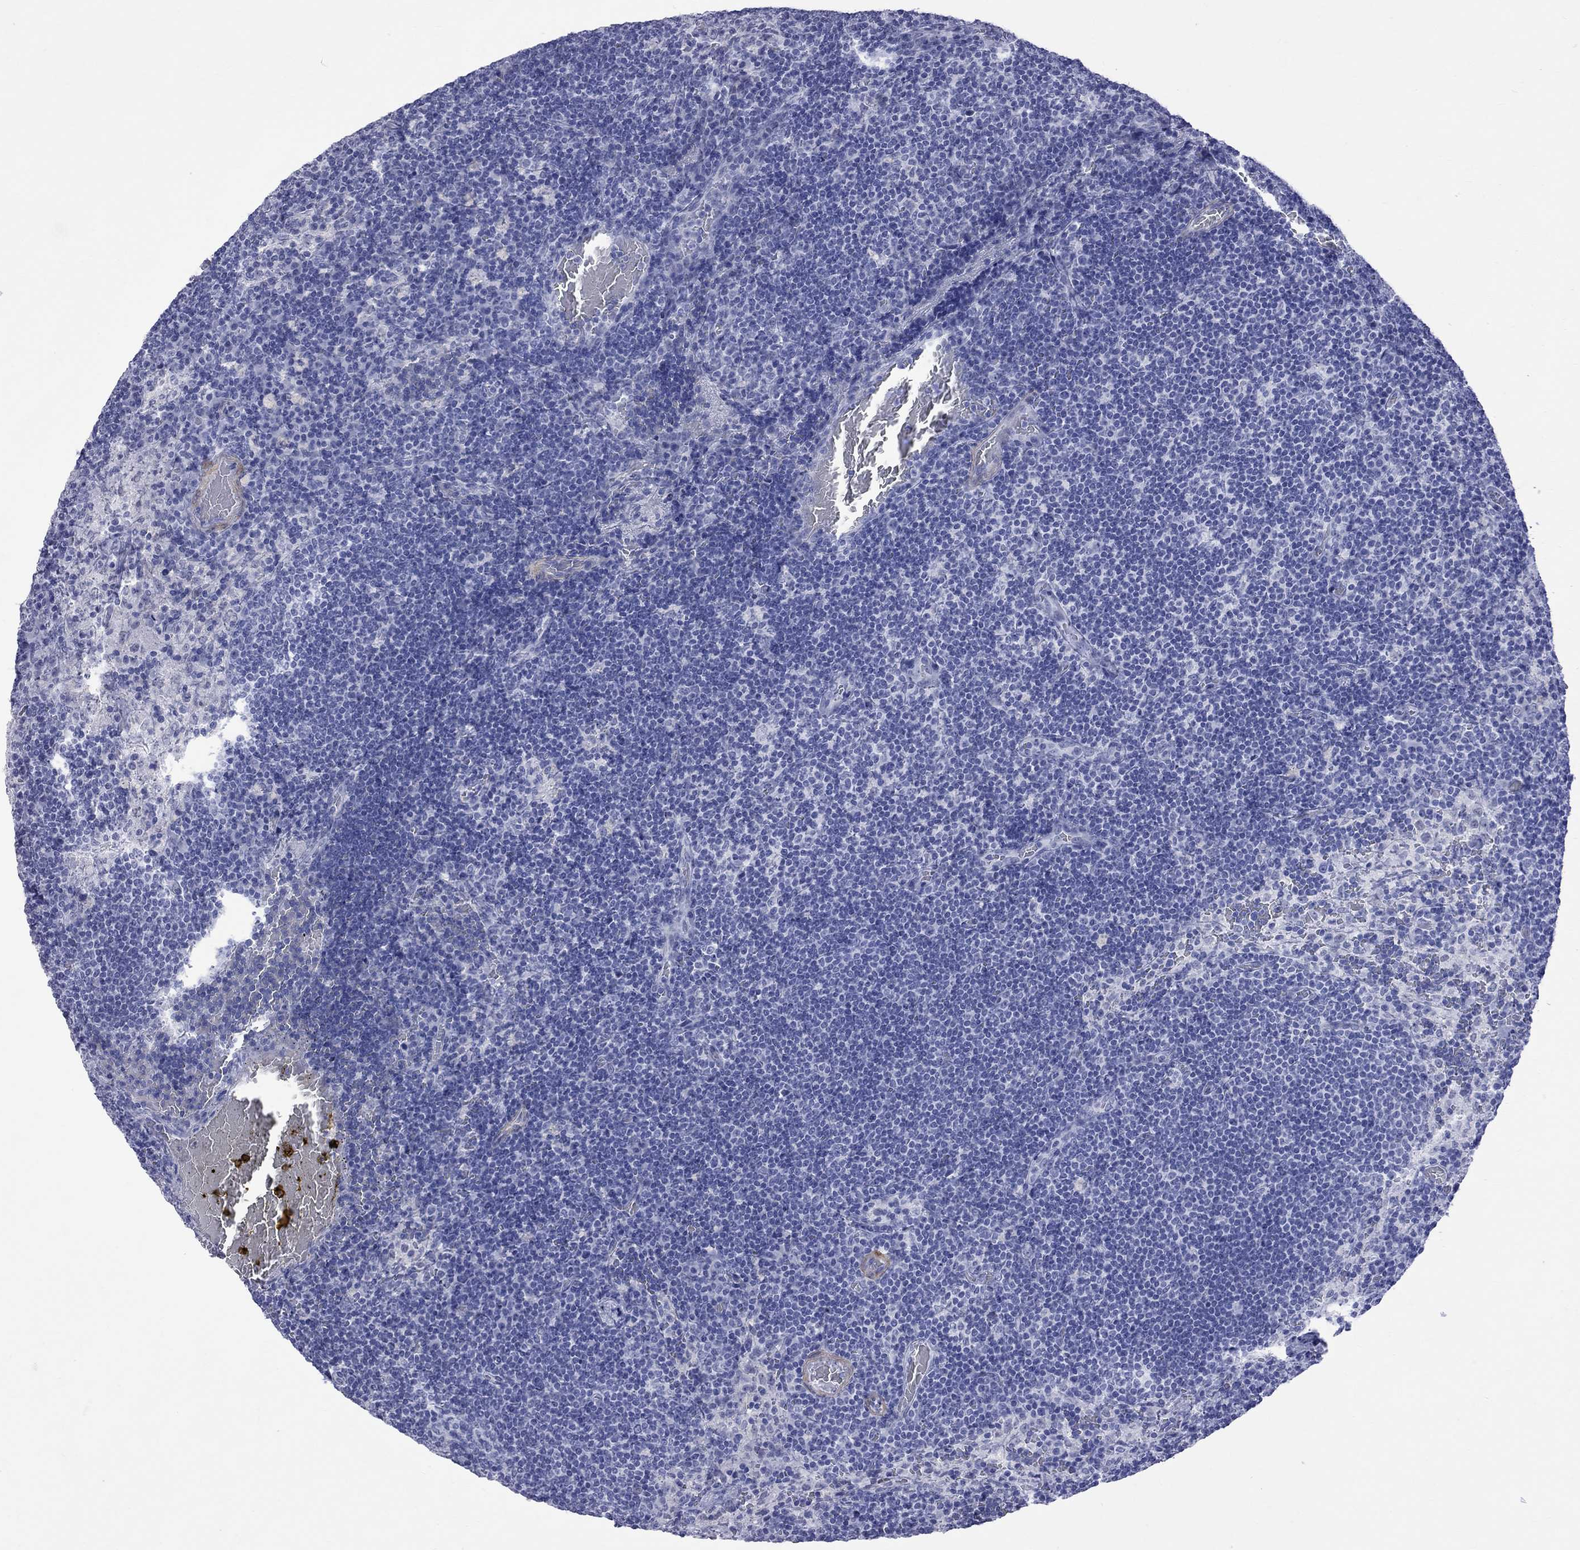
{"staining": {"intensity": "negative", "quantity": "none", "location": "none"}, "tissue": "lymph node", "cell_type": "Germinal center cells", "image_type": "normal", "snomed": [{"axis": "morphology", "description": "Normal tissue, NOS"}, {"axis": "topography", "description": "Lymph node"}], "caption": "High power microscopy histopathology image of an IHC histopathology image of normal lymph node, revealing no significant positivity in germinal center cells. (Stains: DAB (3,3'-diaminobenzidine) immunohistochemistry with hematoxylin counter stain, Microscopy: brightfield microscopy at high magnification).", "gene": "BPIFB1", "patient": {"sex": "male", "age": 63}}